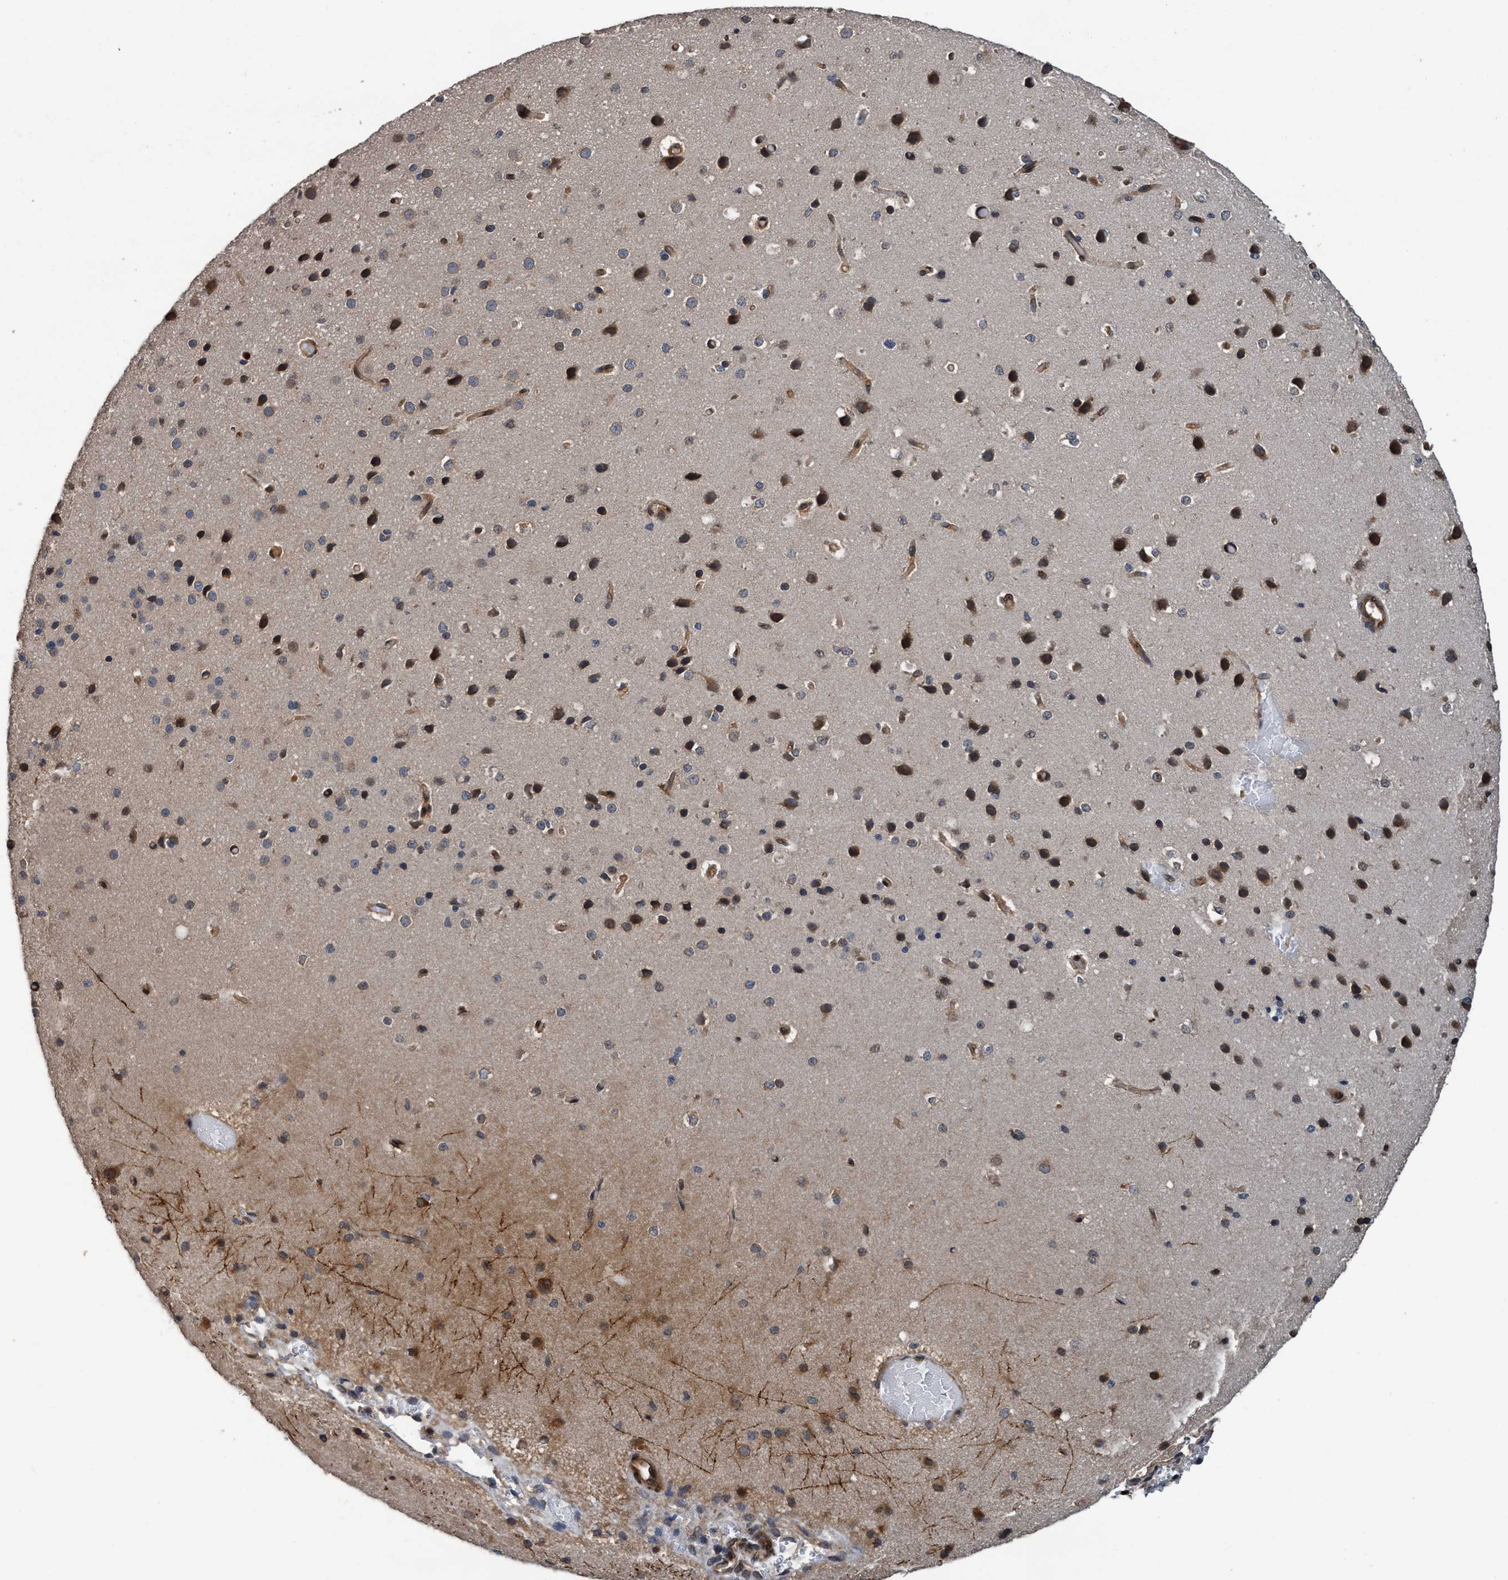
{"staining": {"intensity": "moderate", "quantity": ">75%", "location": "cytoplasmic/membranous"}, "tissue": "cerebral cortex", "cell_type": "Endothelial cells", "image_type": "normal", "snomed": [{"axis": "morphology", "description": "Normal tissue, NOS"}, {"axis": "morphology", "description": "Developmental malformation"}, {"axis": "topography", "description": "Cerebral cortex"}], "caption": "A micrograph showing moderate cytoplasmic/membranous staining in about >75% of endothelial cells in unremarkable cerebral cortex, as visualized by brown immunohistochemical staining.", "gene": "MACC1", "patient": {"sex": "female", "age": 30}}